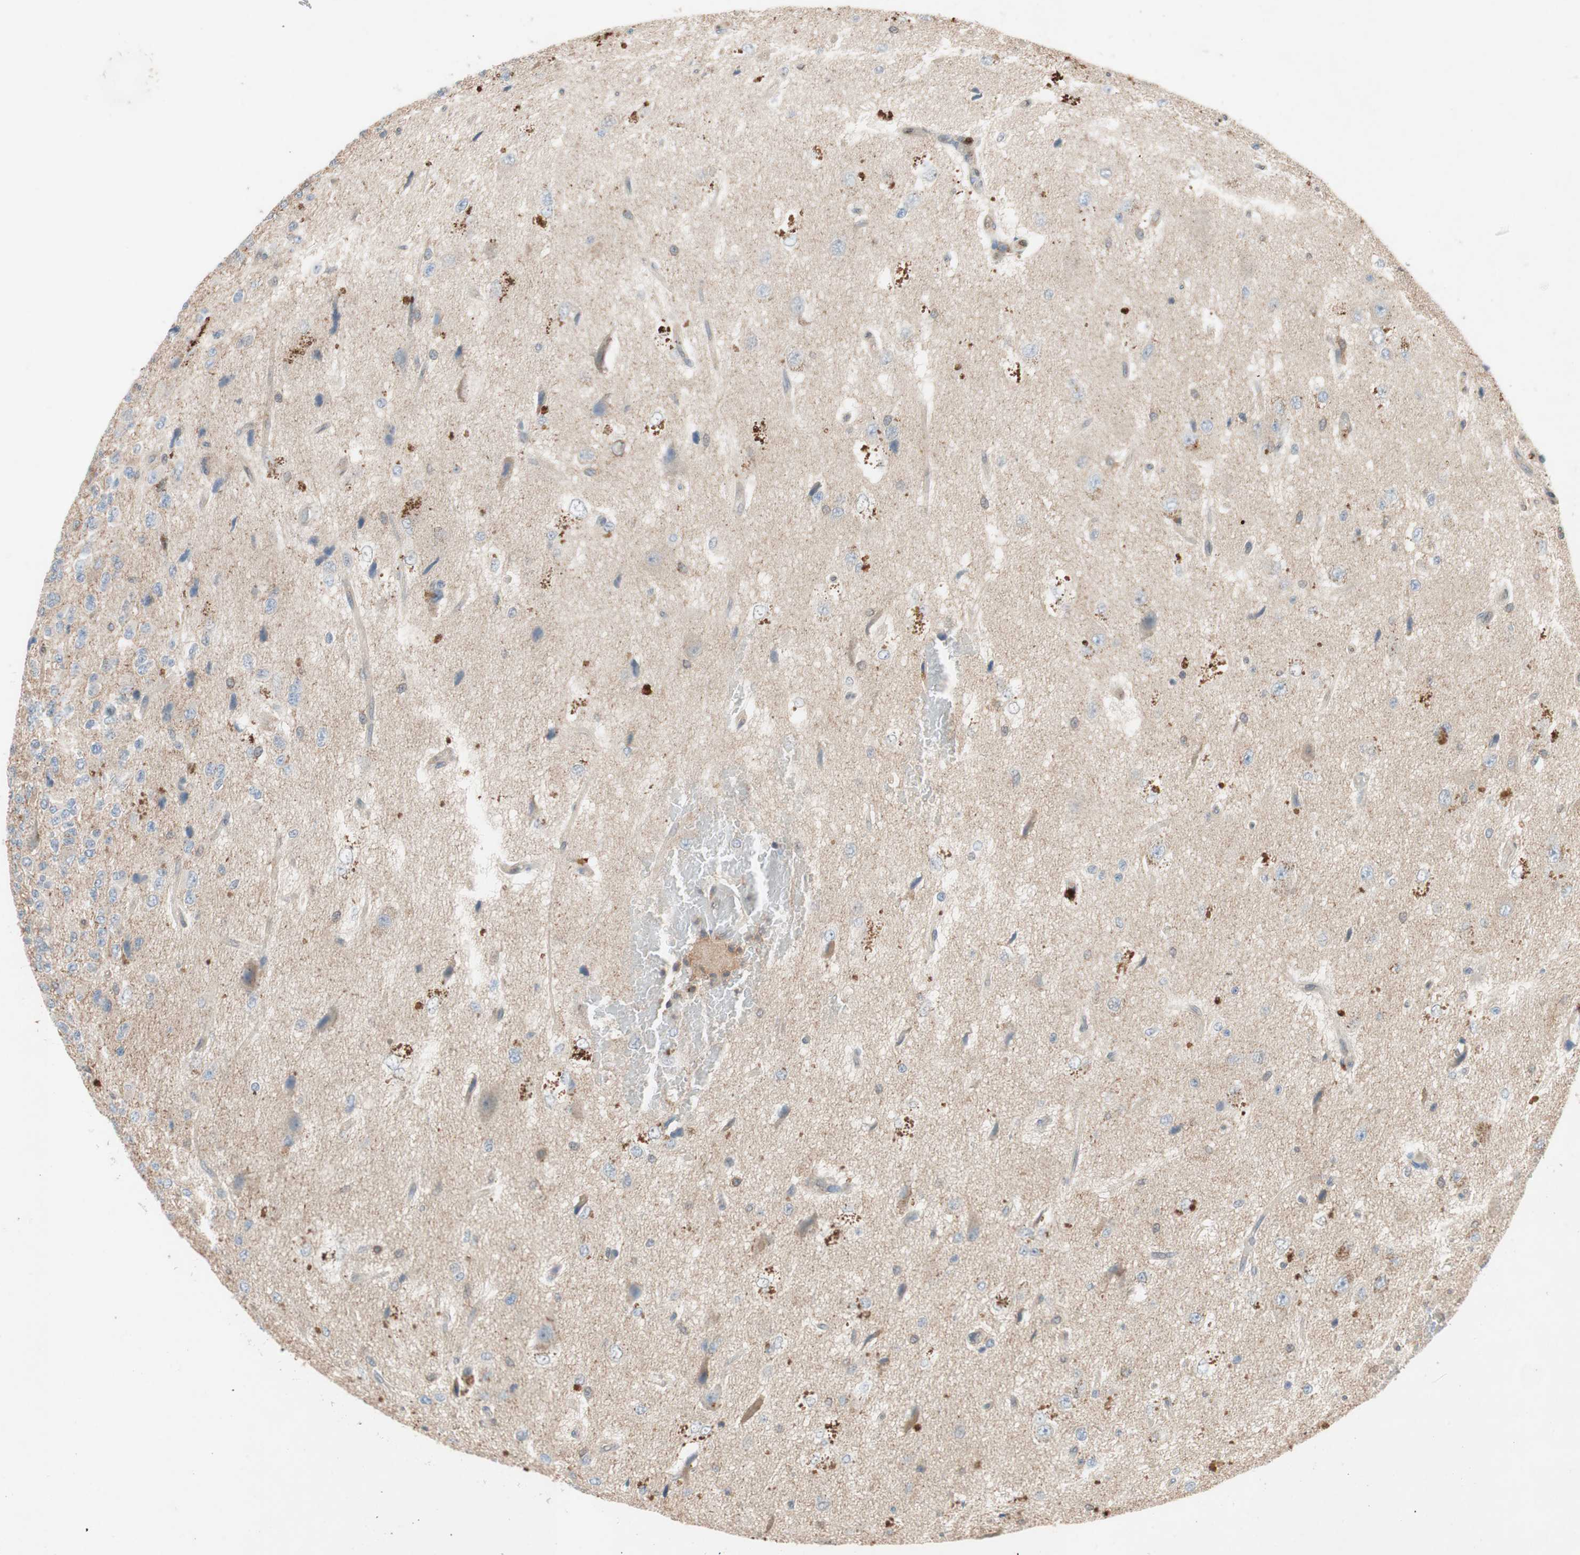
{"staining": {"intensity": "weak", "quantity": ">75%", "location": "cytoplasmic/membranous"}, "tissue": "glioma", "cell_type": "Tumor cells", "image_type": "cancer", "snomed": [{"axis": "morphology", "description": "Glioma, malignant, High grade"}, {"axis": "topography", "description": "pancreas cauda"}], "caption": "There is low levels of weak cytoplasmic/membranous positivity in tumor cells of malignant high-grade glioma, as demonstrated by immunohistochemical staining (brown color).", "gene": "GALT", "patient": {"sex": "male", "age": 60}}